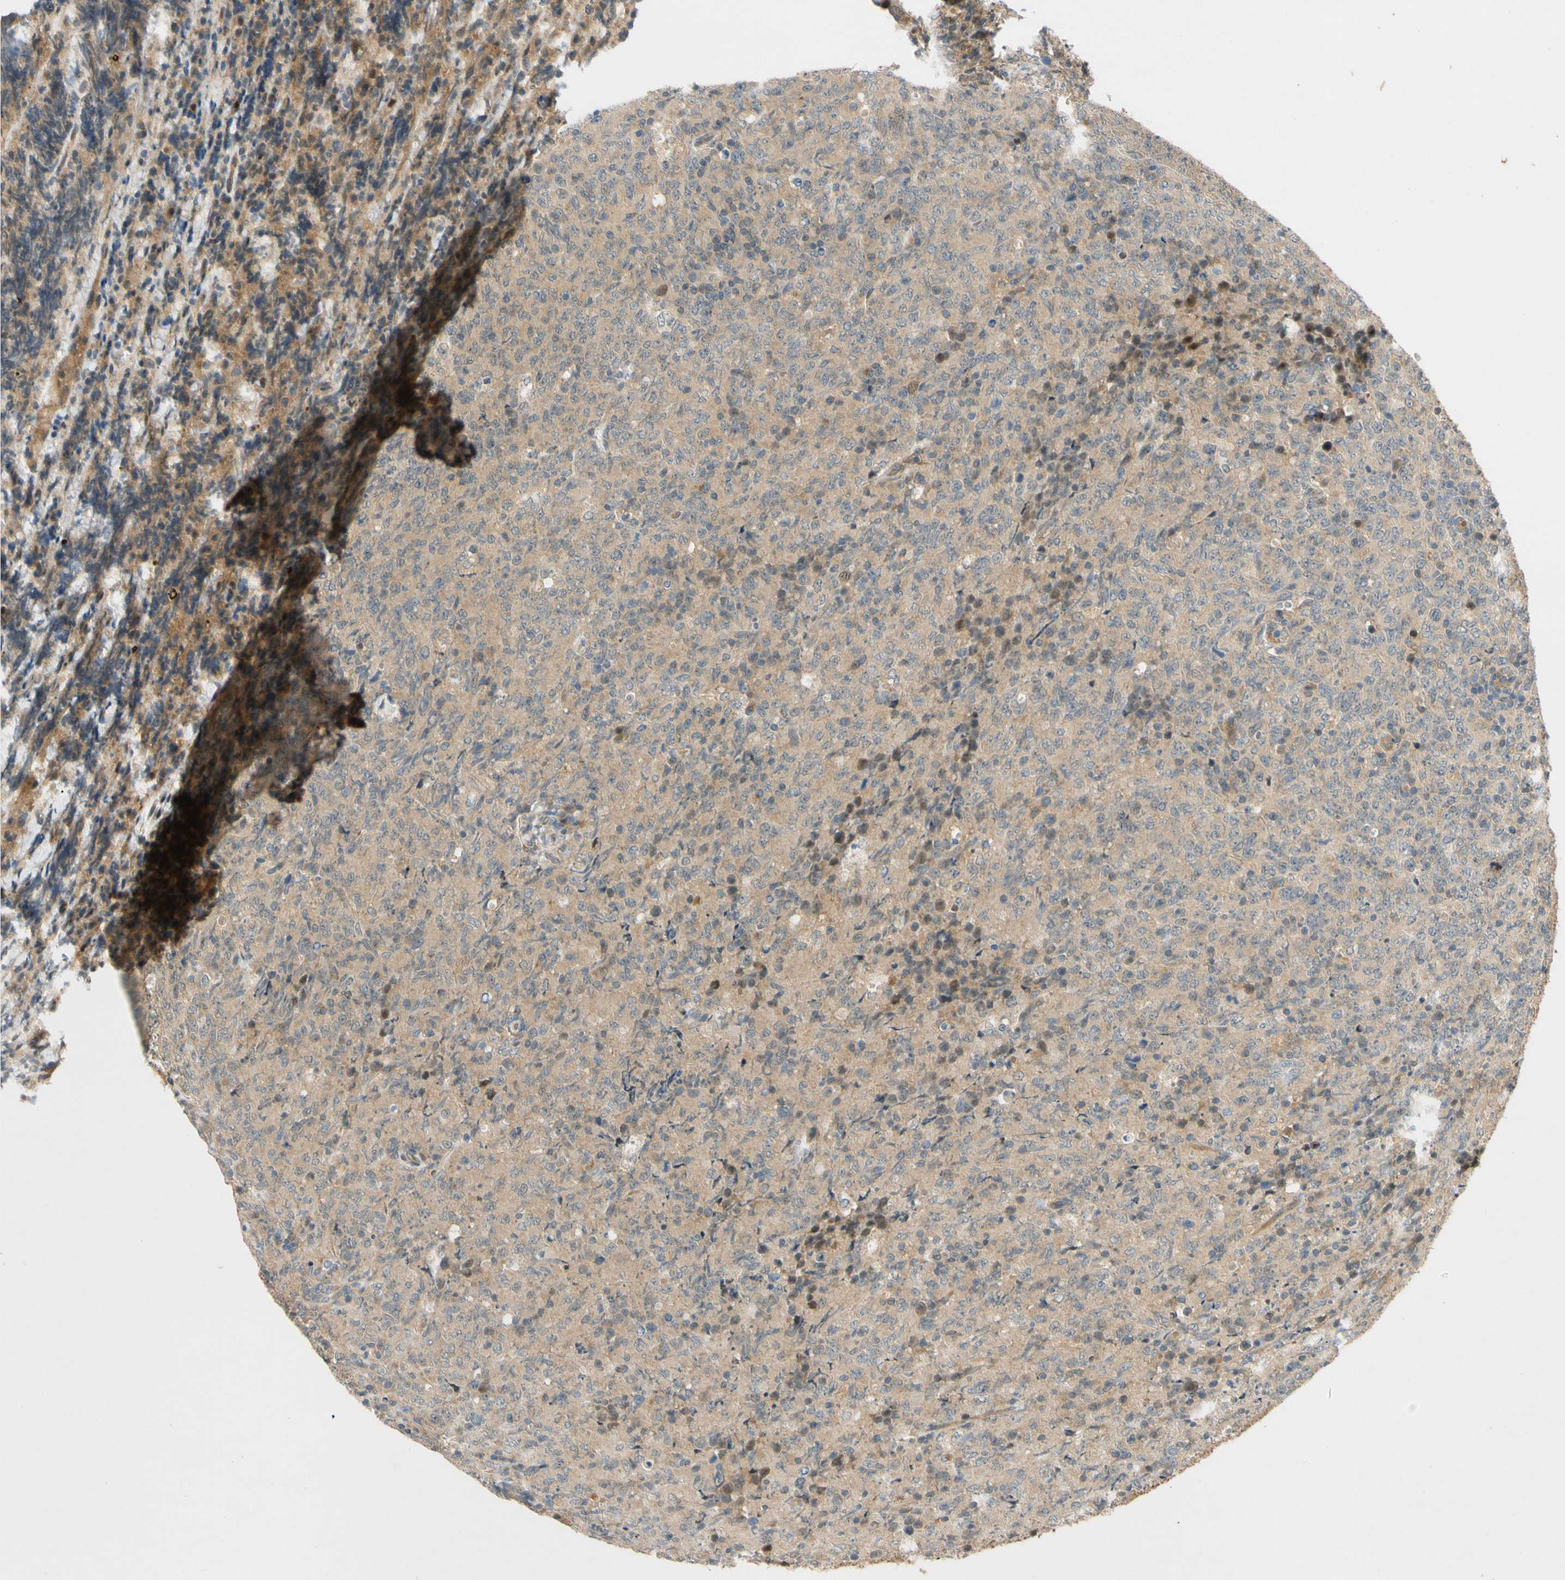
{"staining": {"intensity": "weak", "quantity": ">75%", "location": "cytoplasmic/membranous"}, "tissue": "lymphoma", "cell_type": "Tumor cells", "image_type": "cancer", "snomed": [{"axis": "morphology", "description": "Malignant lymphoma, non-Hodgkin's type, High grade"}, {"axis": "topography", "description": "Tonsil"}], "caption": "An image of human lymphoma stained for a protein displays weak cytoplasmic/membranous brown staining in tumor cells. (Brightfield microscopy of DAB IHC at high magnification).", "gene": "GATD1", "patient": {"sex": "female", "age": 36}}